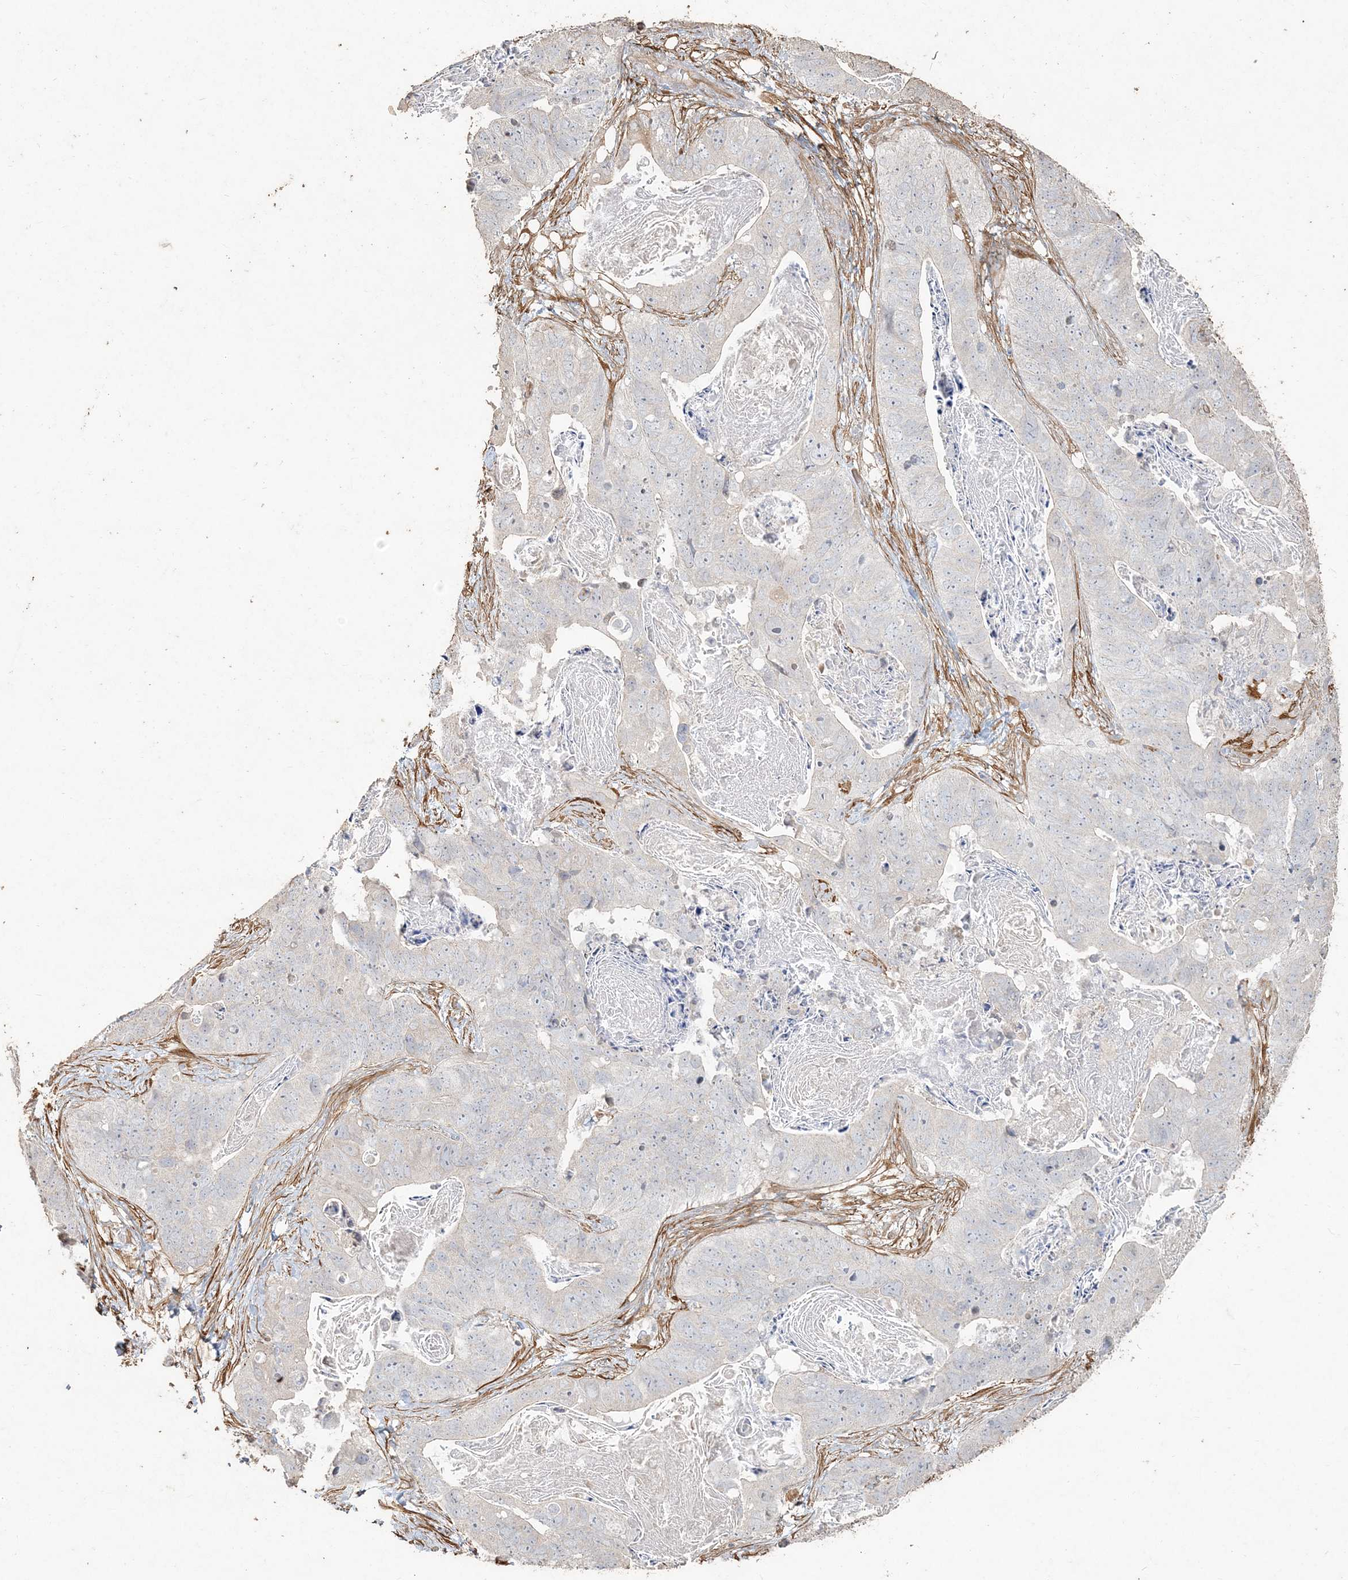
{"staining": {"intensity": "negative", "quantity": "none", "location": "none"}, "tissue": "stomach cancer", "cell_type": "Tumor cells", "image_type": "cancer", "snomed": [{"axis": "morphology", "description": "Adenocarcinoma, NOS"}, {"axis": "topography", "description": "Stomach"}], "caption": "Micrograph shows no protein expression in tumor cells of adenocarcinoma (stomach) tissue.", "gene": "RNF145", "patient": {"sex": "female", "age": 89}}